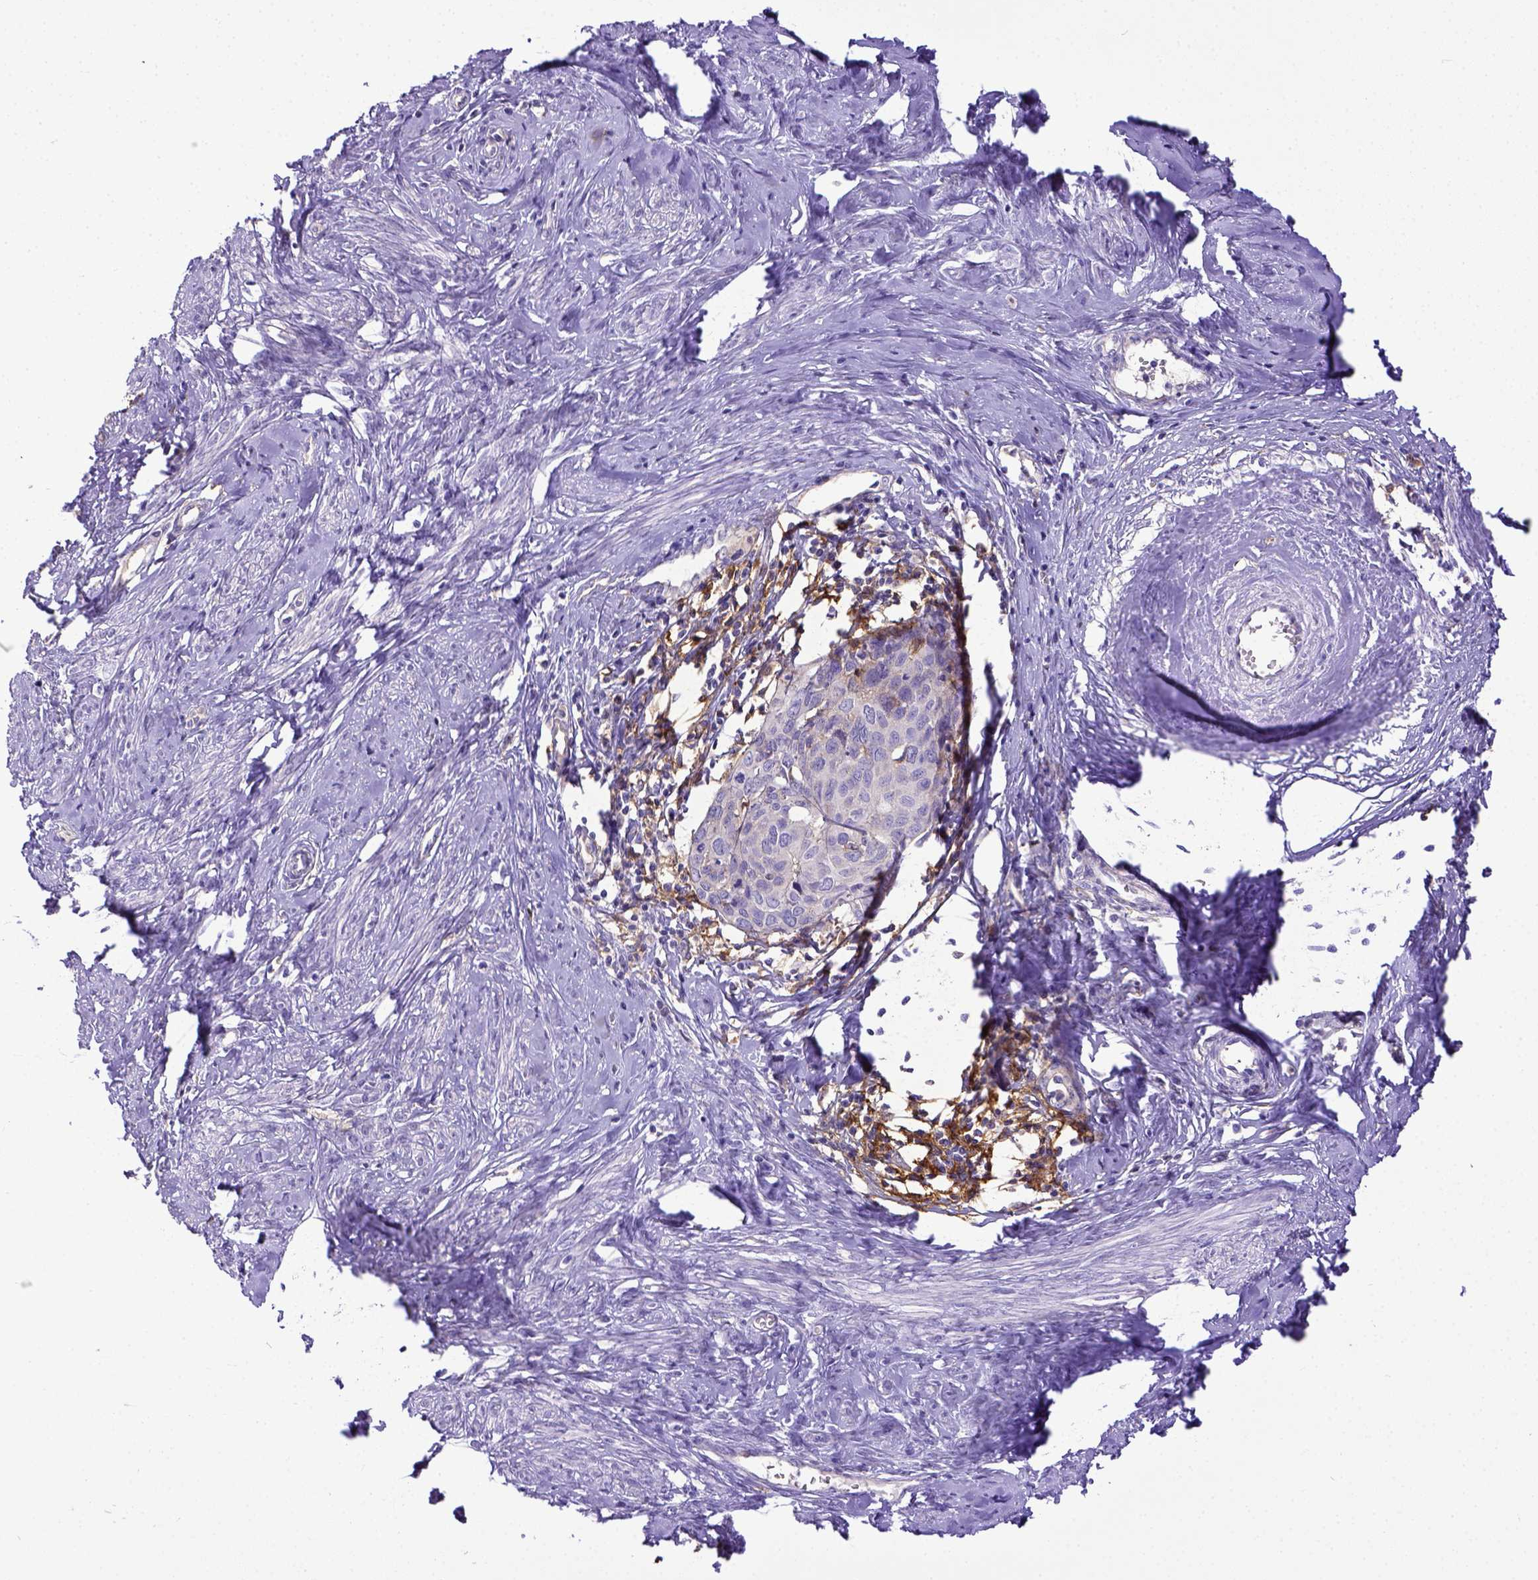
{"staining": {"intensity": "negative", "quantity": "none", "location": "none"}, "tissue": "cervical cancer", "cell_type": "Tumor cells", "image_type": "cancer", "snomed": [{"axis": "morphology", "description": "Squamous cell carcinoma, NOS"}, {"axis": "topography", "description": "Cervix"}], "caption": "Immunohistochemistry micrograph of neoplastic tissue: human cervical cancer (squamous cell carcinoma) stained with DAB reveals no significant protein staining in tumor cells.", "gene": "CD40", "patient": {"sex": "female", "age": 62}}